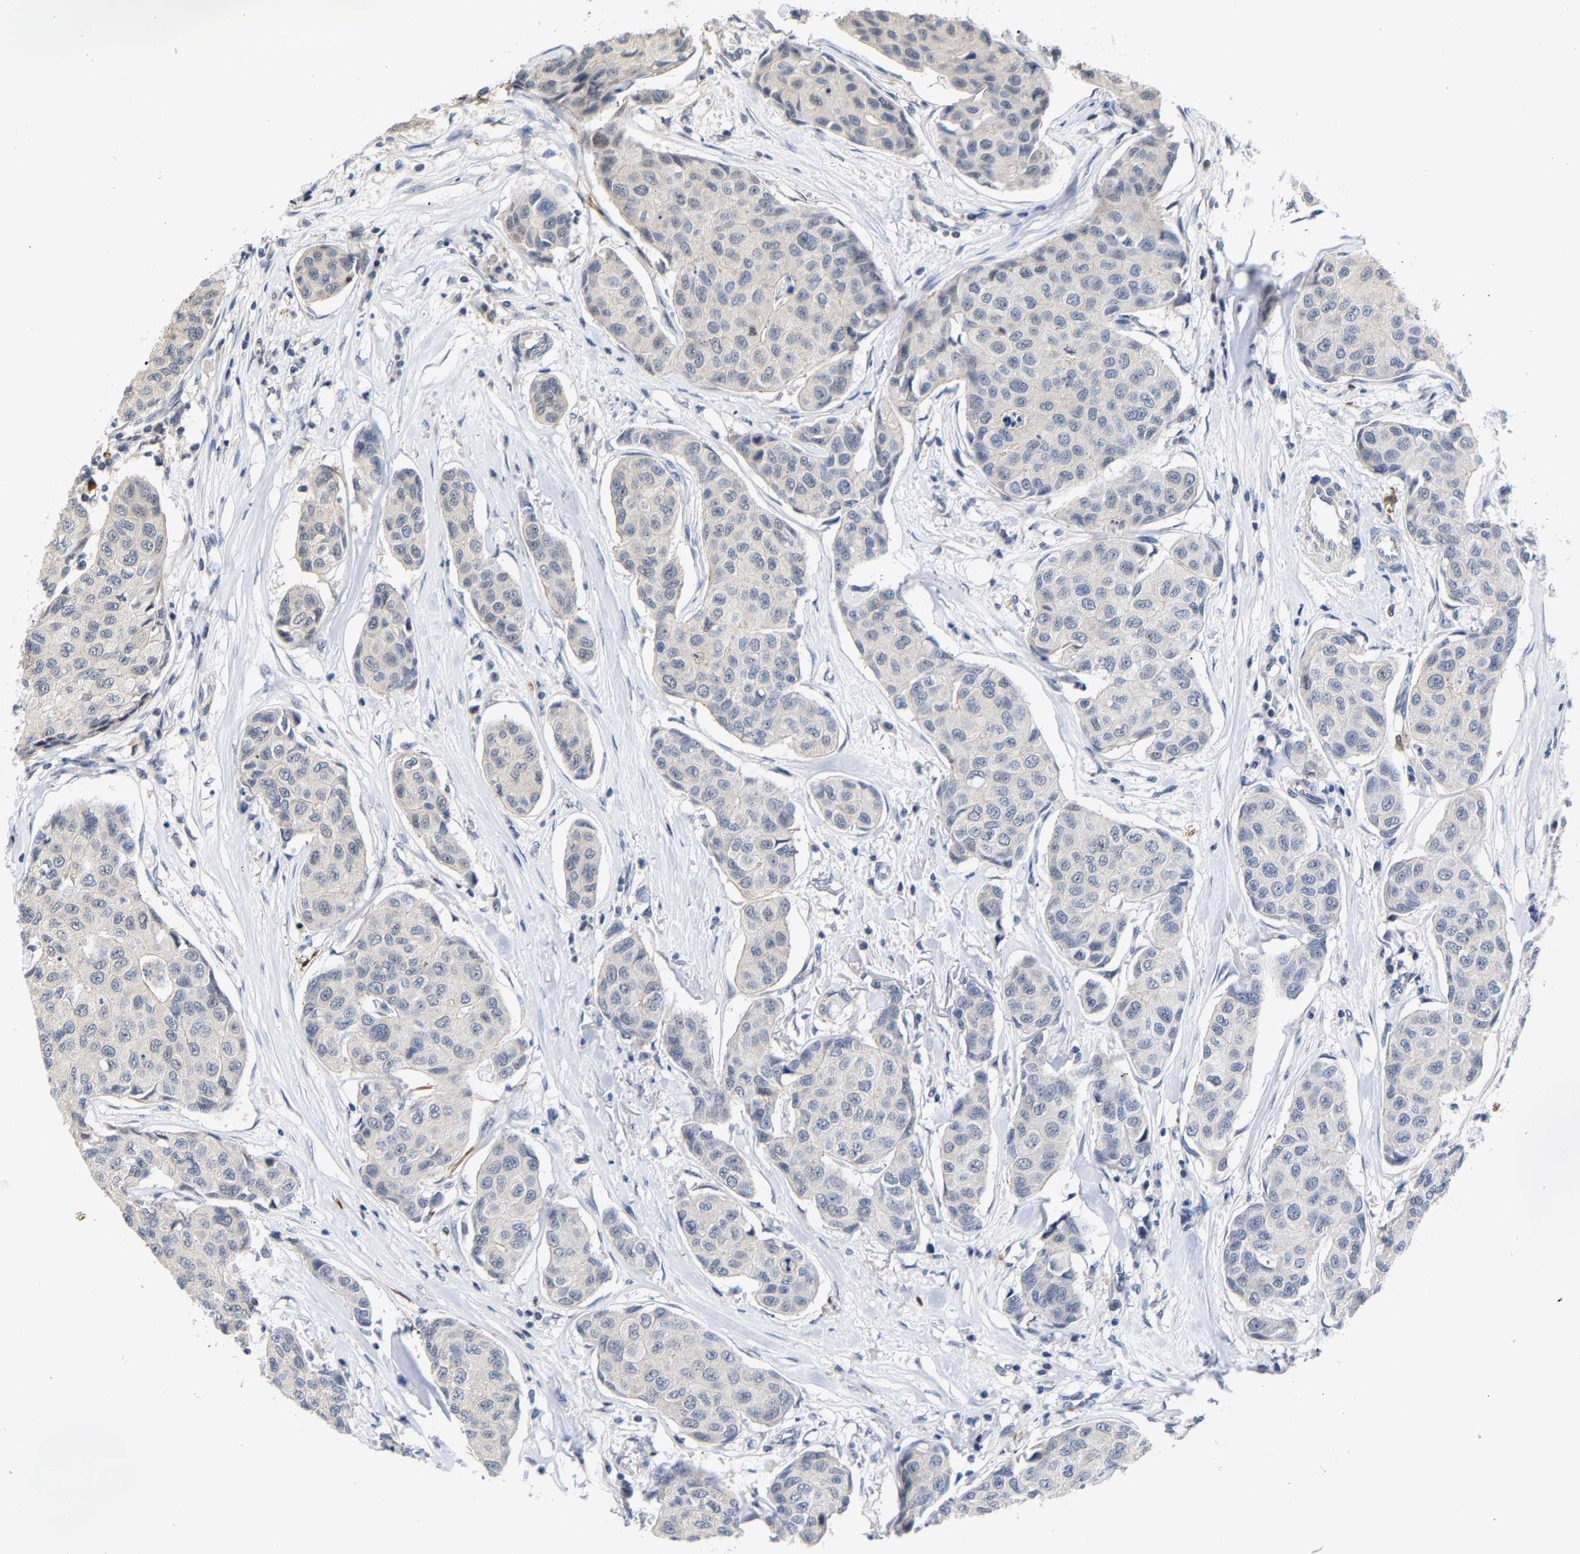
{"staining": {"intensity": "negative", "quantity": "none", "location": "none"}, "tissue": "breast cancer", "cell_type": "Tumor cells", "image_type": "cancer", "snomed": [{"axis": "morphology", "description": "Duct carcinoma"}, {"axis": "topography", "description": "Breast"}], "caption": "DAB immunohistochemical staining of invasive ductal carcinoma (breast) displays no significant positivity in tumor cells.", "gene": "TDRD7", "patient": {"sex": "female", "age": 80}}